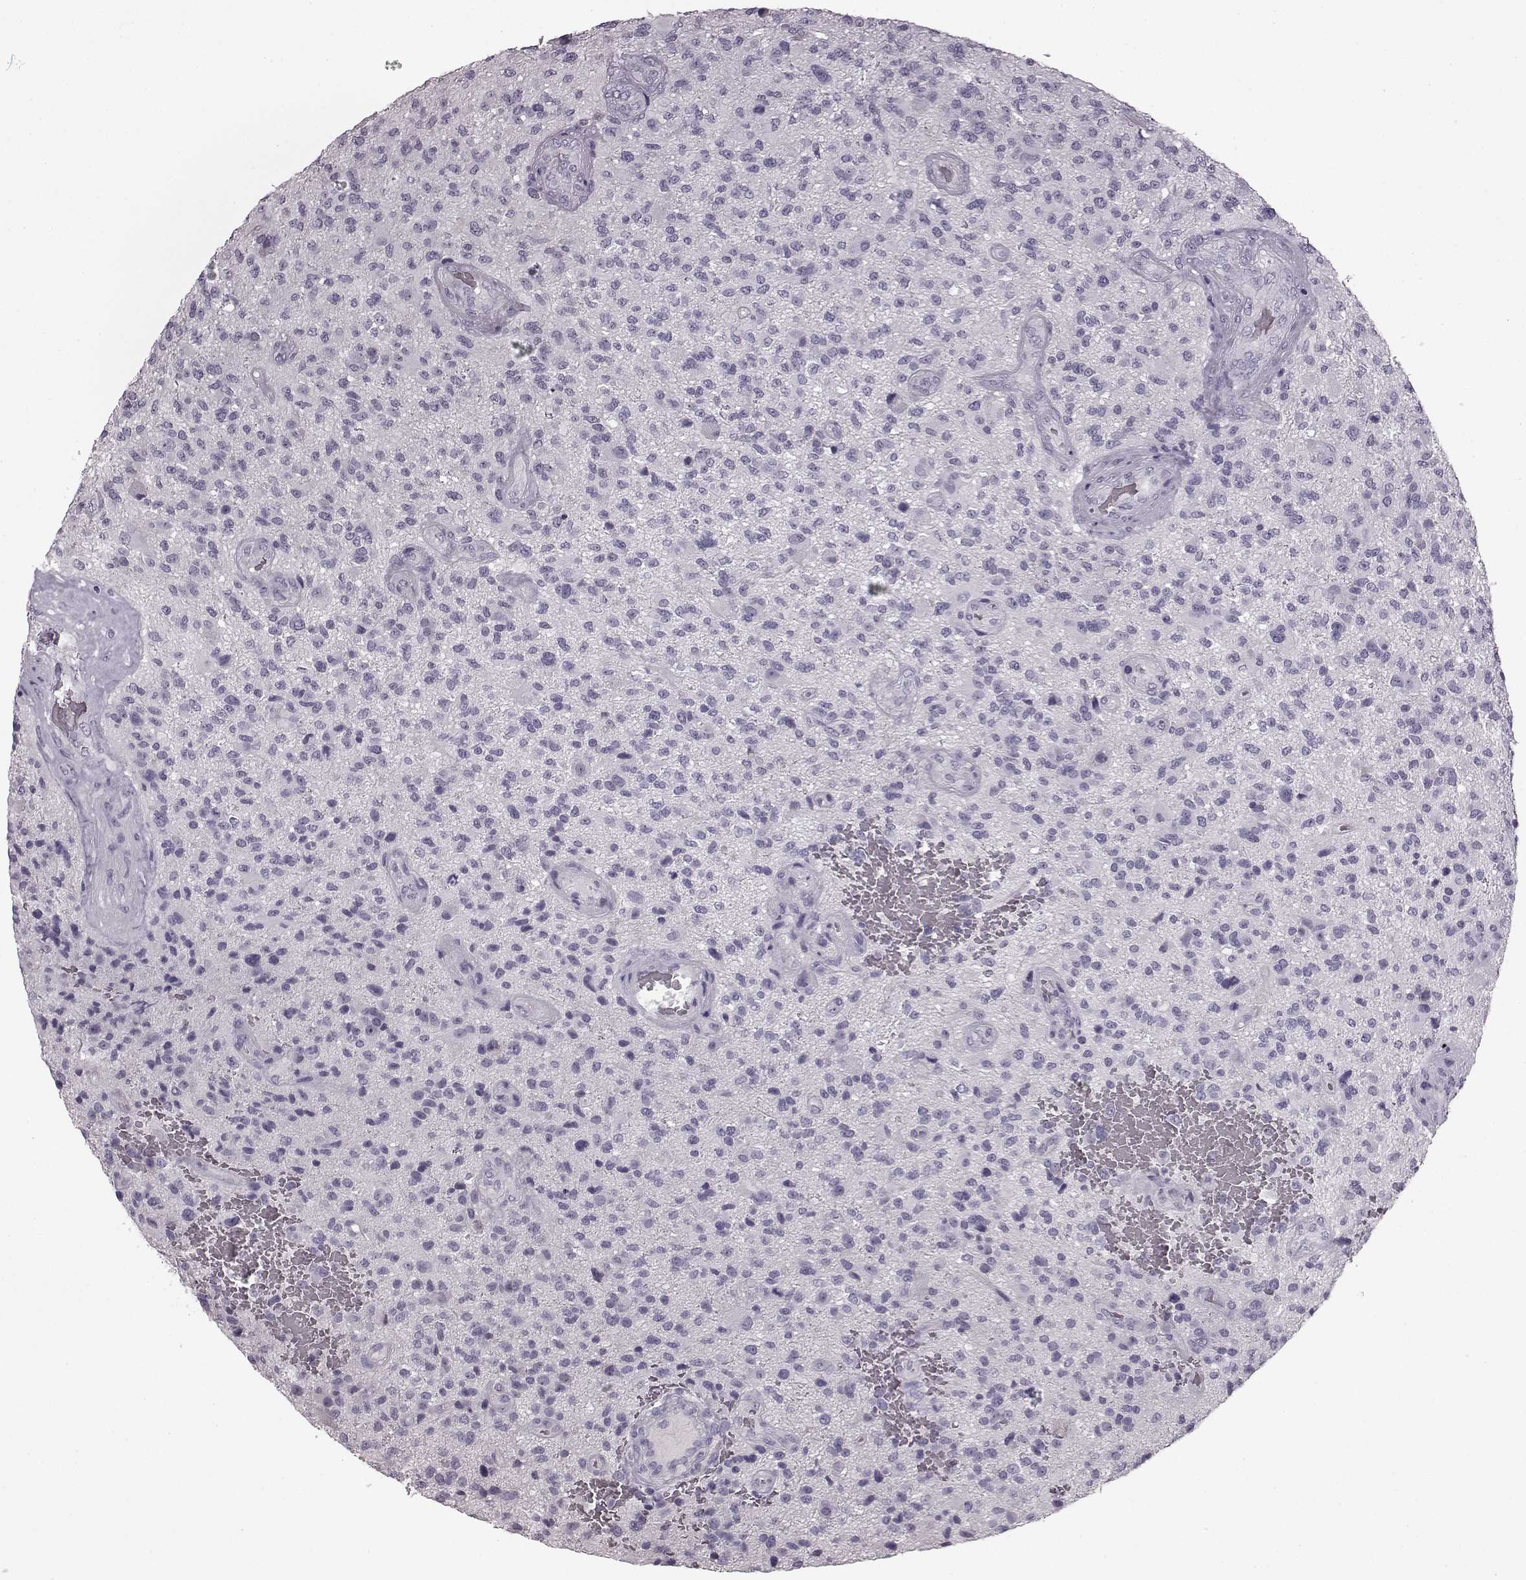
{"staining": {"intensity": "negative", "quantity": "none", "location": "none"}, "tissue": "glioma", "cell_type": "Tumor cells", "image_type": "cancer", "snomed": [{"axis": "morphology", "description": "Glioma, malignant, High grade"}, {"axis": "topography", "description": "Brain"}], "caption": "Tumor cells show no significant staining in glioma.", "gene": "PRPH2", "patient": {"sex": "male", "age": 47}}